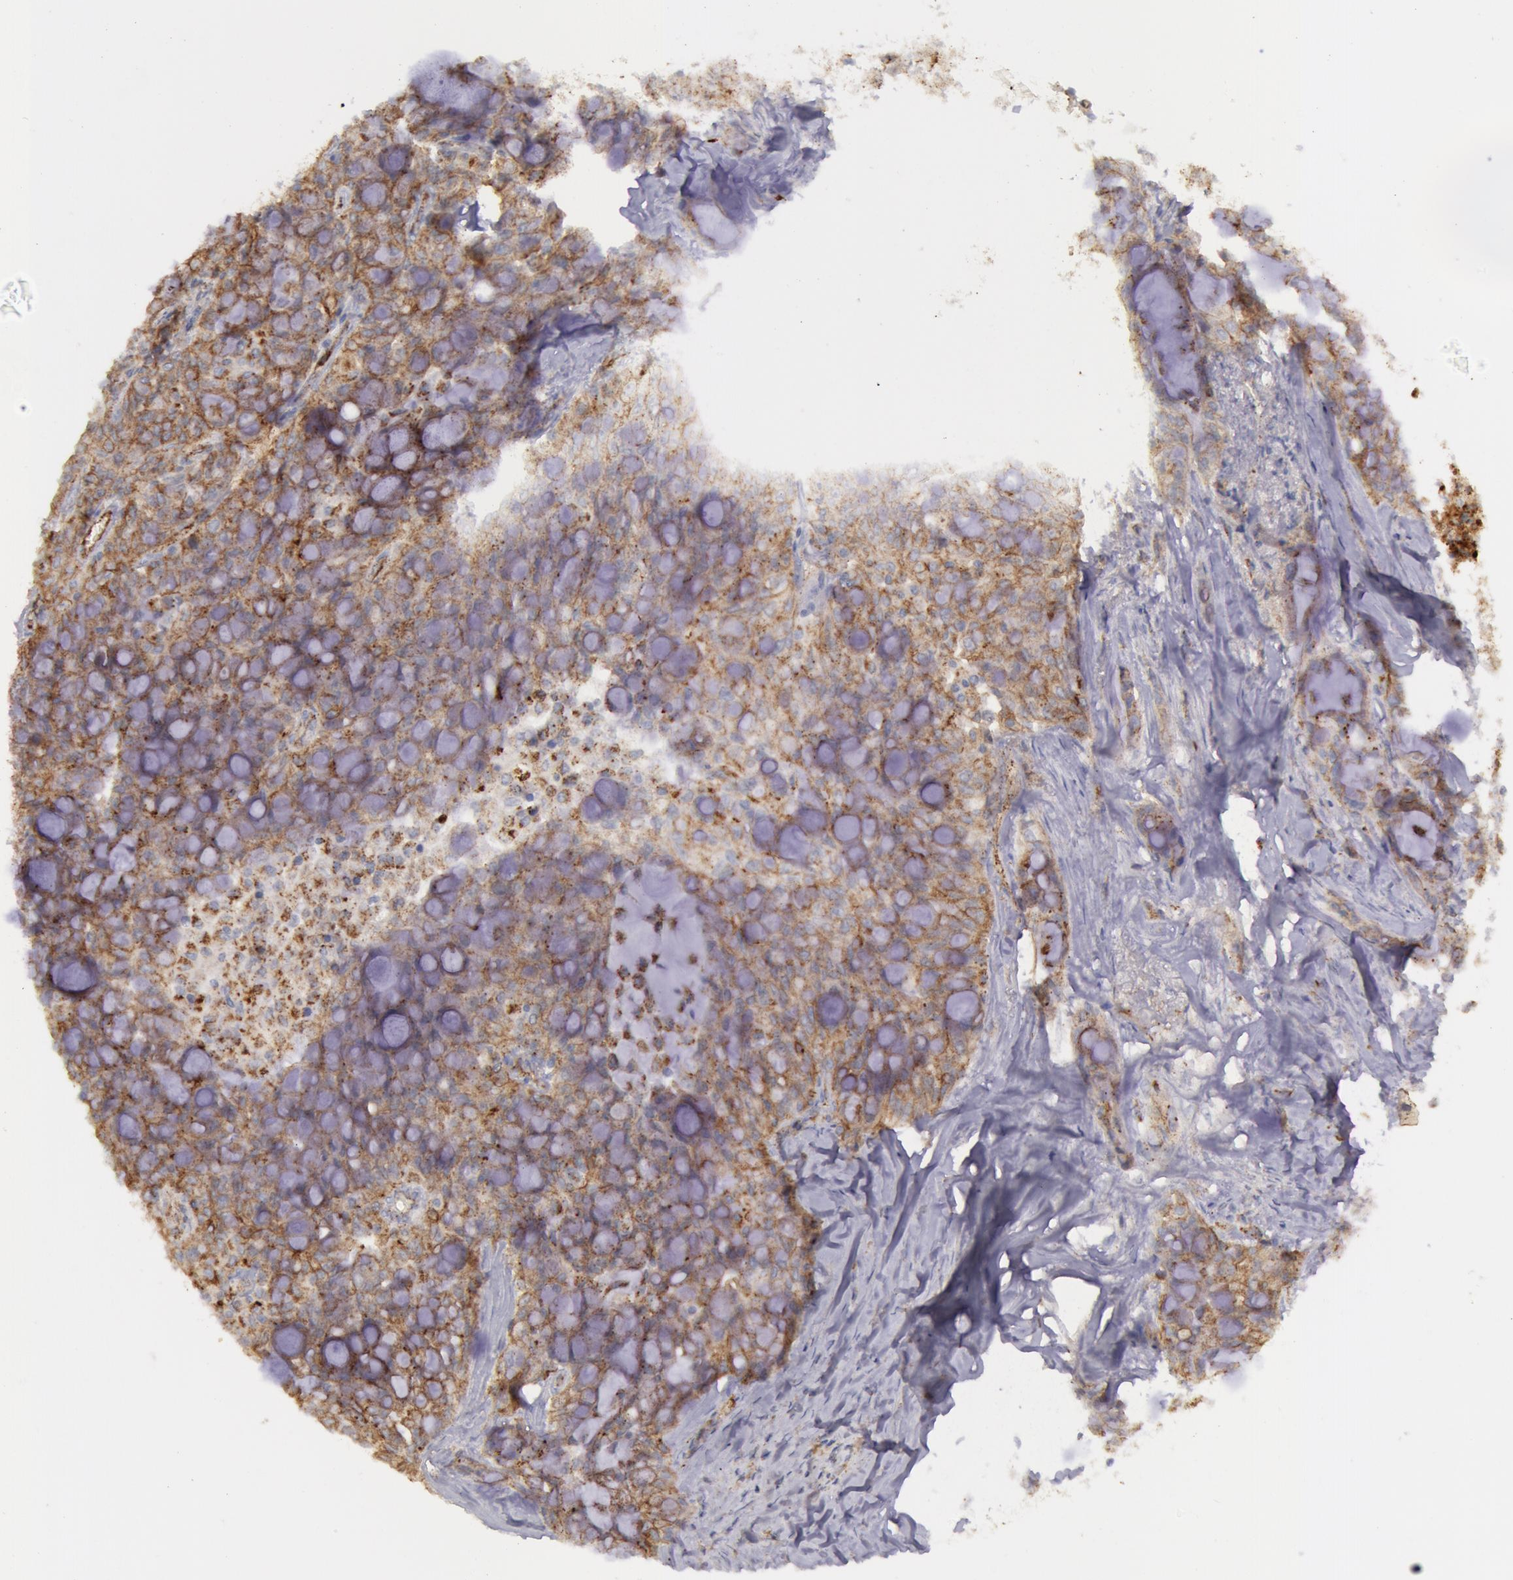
{"staining": {"intensity": "moderate", "quantity": ">75%", "location": "cytoplasmic/membranous"}, "tissue": "lung cancer", "cell_type": "Tumor cells", "image_type": "cancer", "snomed": [{"axis": "morphology", "description": "Adenocarcinoma, NOS"}, {"axis": "topography", "description": "Lung"}], "caption": "DAB (3,3'-diaminobenzidine) immunohistochemical staining of human lung cancer shows moderate cytoplasmic/membranous protein staining in approximately >75% of tumor cells.", "gene": "FLOT2", "patient": {"sex": "female", "age": 44}}